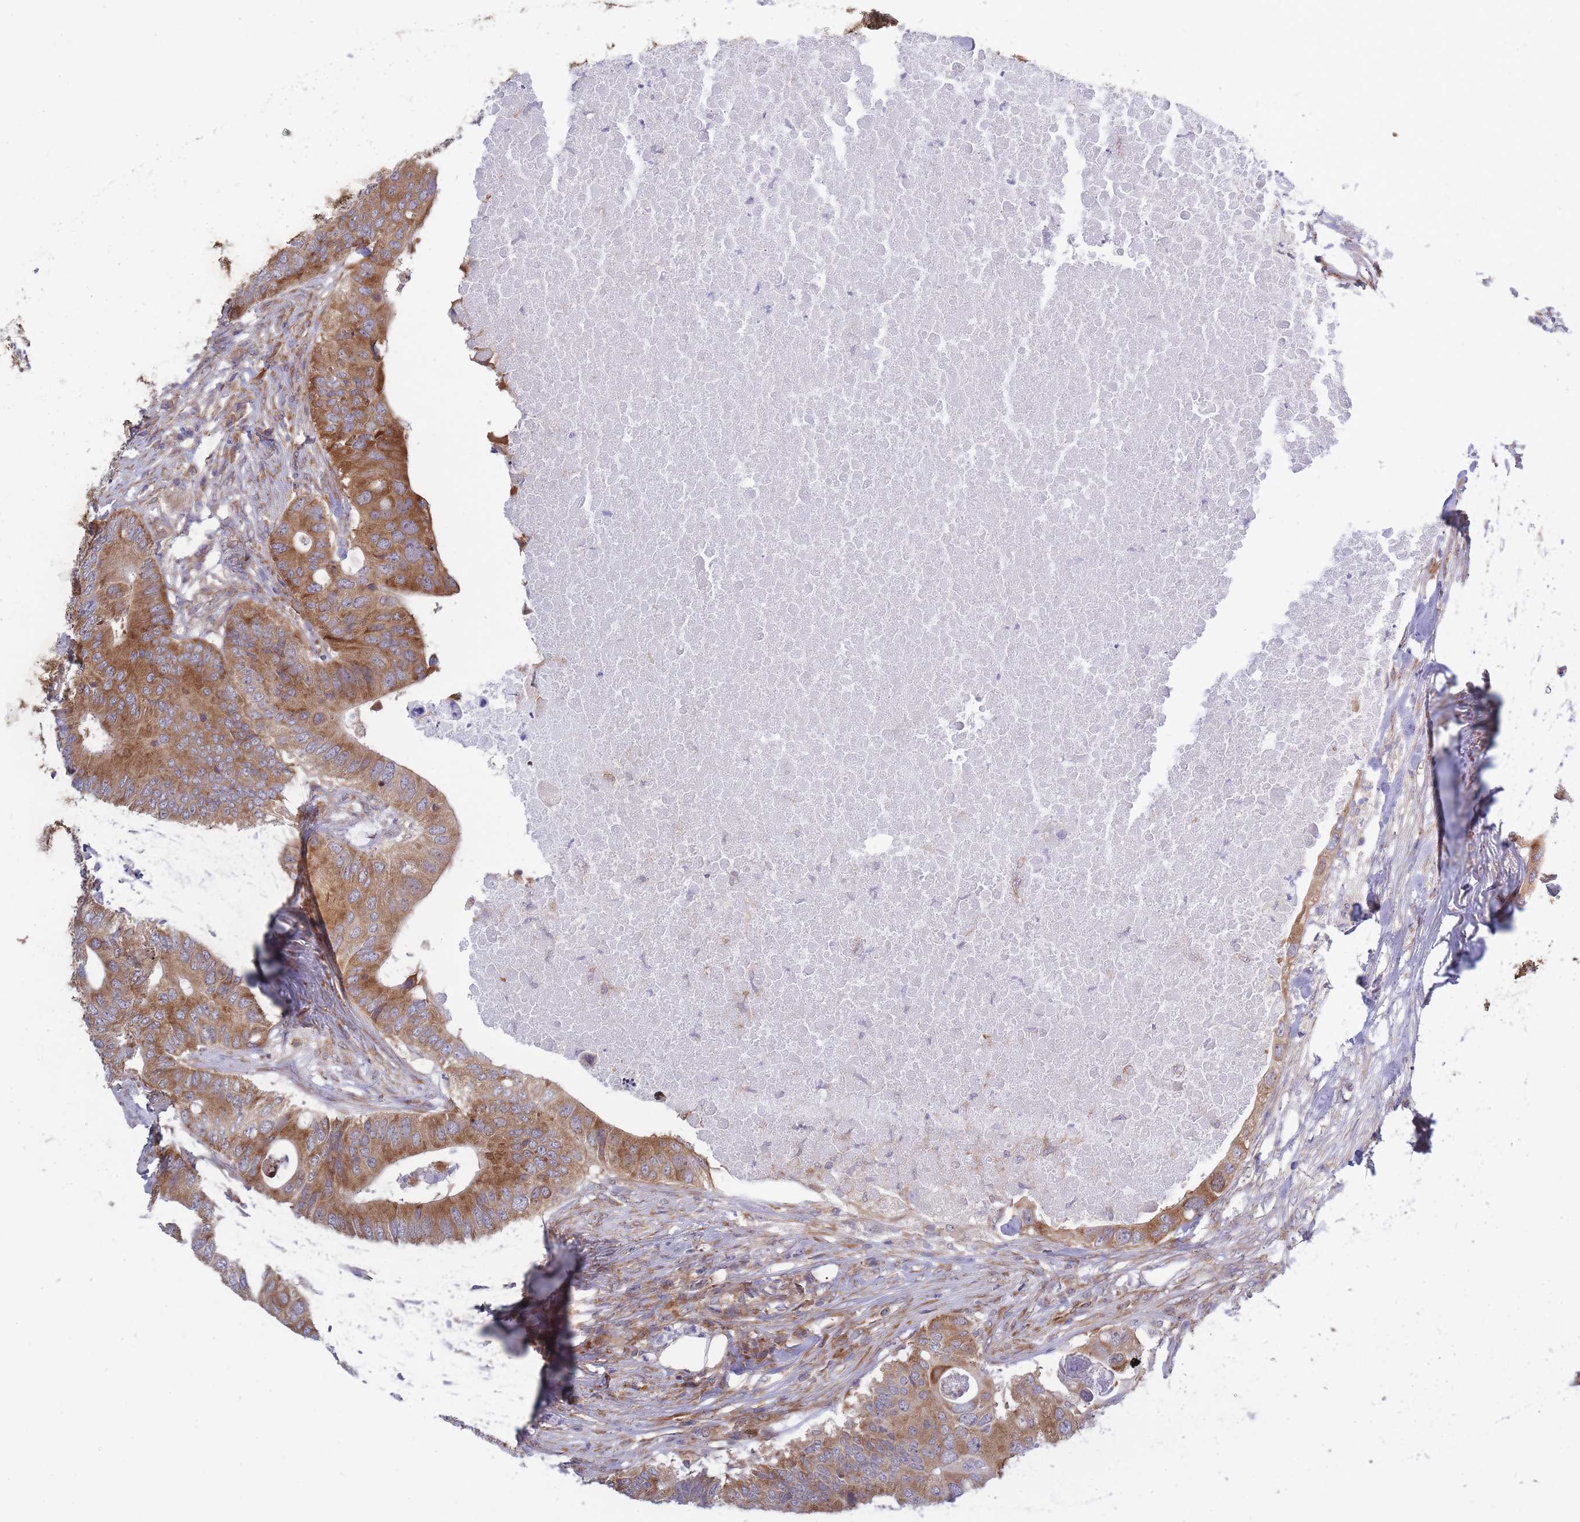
{"staining": {"intensity": "moderate", "quantity": ">75%", "location": "cytoplasmic/membranous"}, "tissue": "colorectal cancer", "cell_type": "Tumor cells", "image_type": "cancer", "snomed": [{"axis": "morphology", "description": "Adenocarcinoma, NOS"}, {"axis": "topography", "description": "Colon"}], "caption": "Immunohistochemical staining of human colorectal cancer (adenocarcinoma) shows medium levels of moderate cytoplasmic/membranous protein positivity in about >75% of tumor cells.", "gene": "CCDC124", "patient": {"sex": "male", "age": 71}}